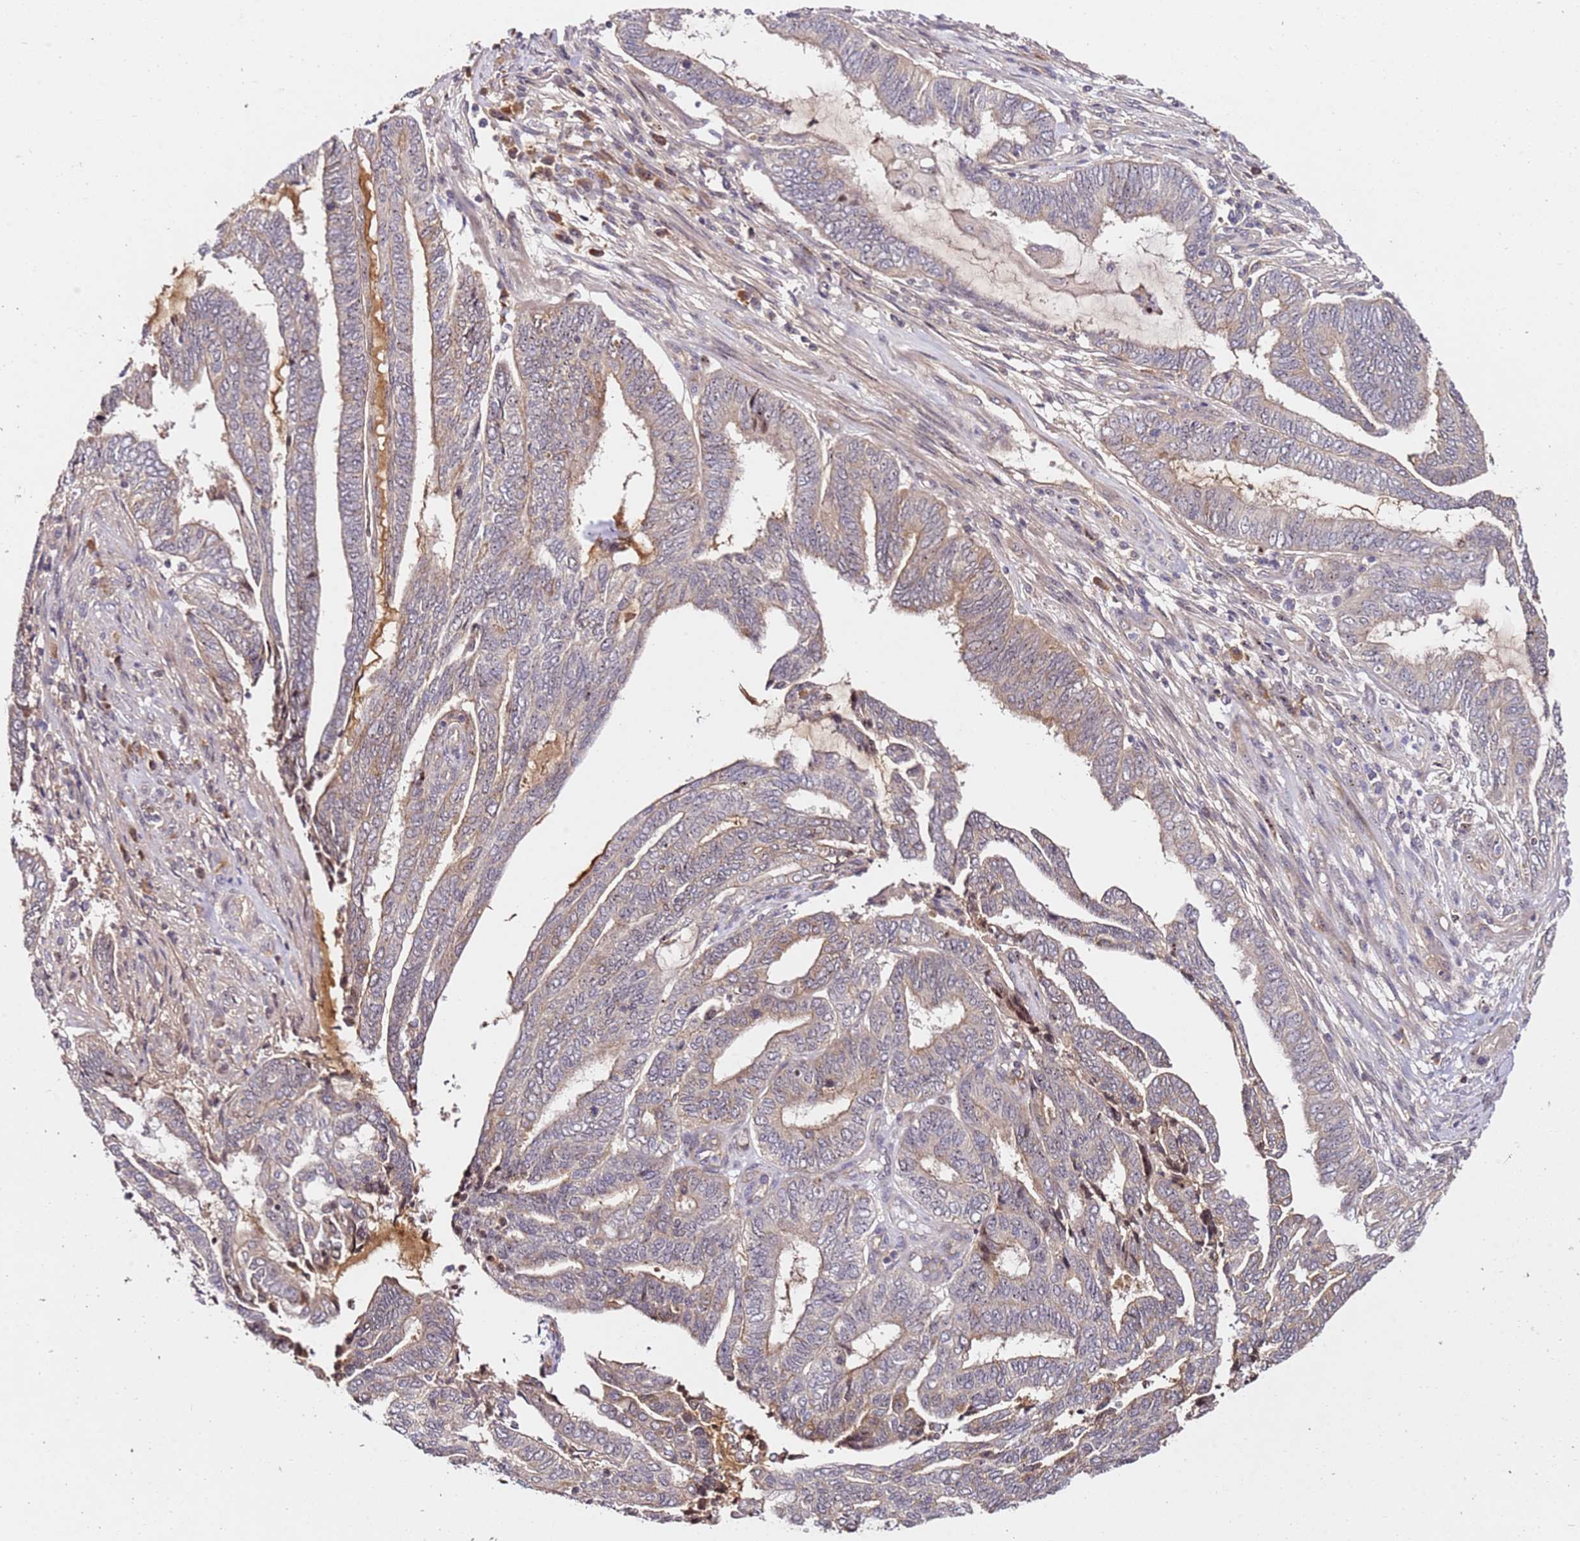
{"staining": {"intensity": "weak", "quantity": "25%-75%", "location": "cytoplasmic/membranous"}, "tissue": "endometrial cancer", "cell_type": "Tumor cells", "image_type": "cancer", "snomed": [{"axis": "morphology", "description": "Adenocarcinoma, NOS"}, {"axis": "topography", "description": "Uterus"}, {"axis": "topography", "description": "Endometrium"}], "caption": "A high-resolution photomicrograph shows immunohistochemistry staining of endometrial adenocarcinoma, which shows weak cytoplasmic/membranous positivity in approximately 25%-75% of tumor cells.", "gene": "DDX27", "patient": {"sex": "female", "age": 70}}